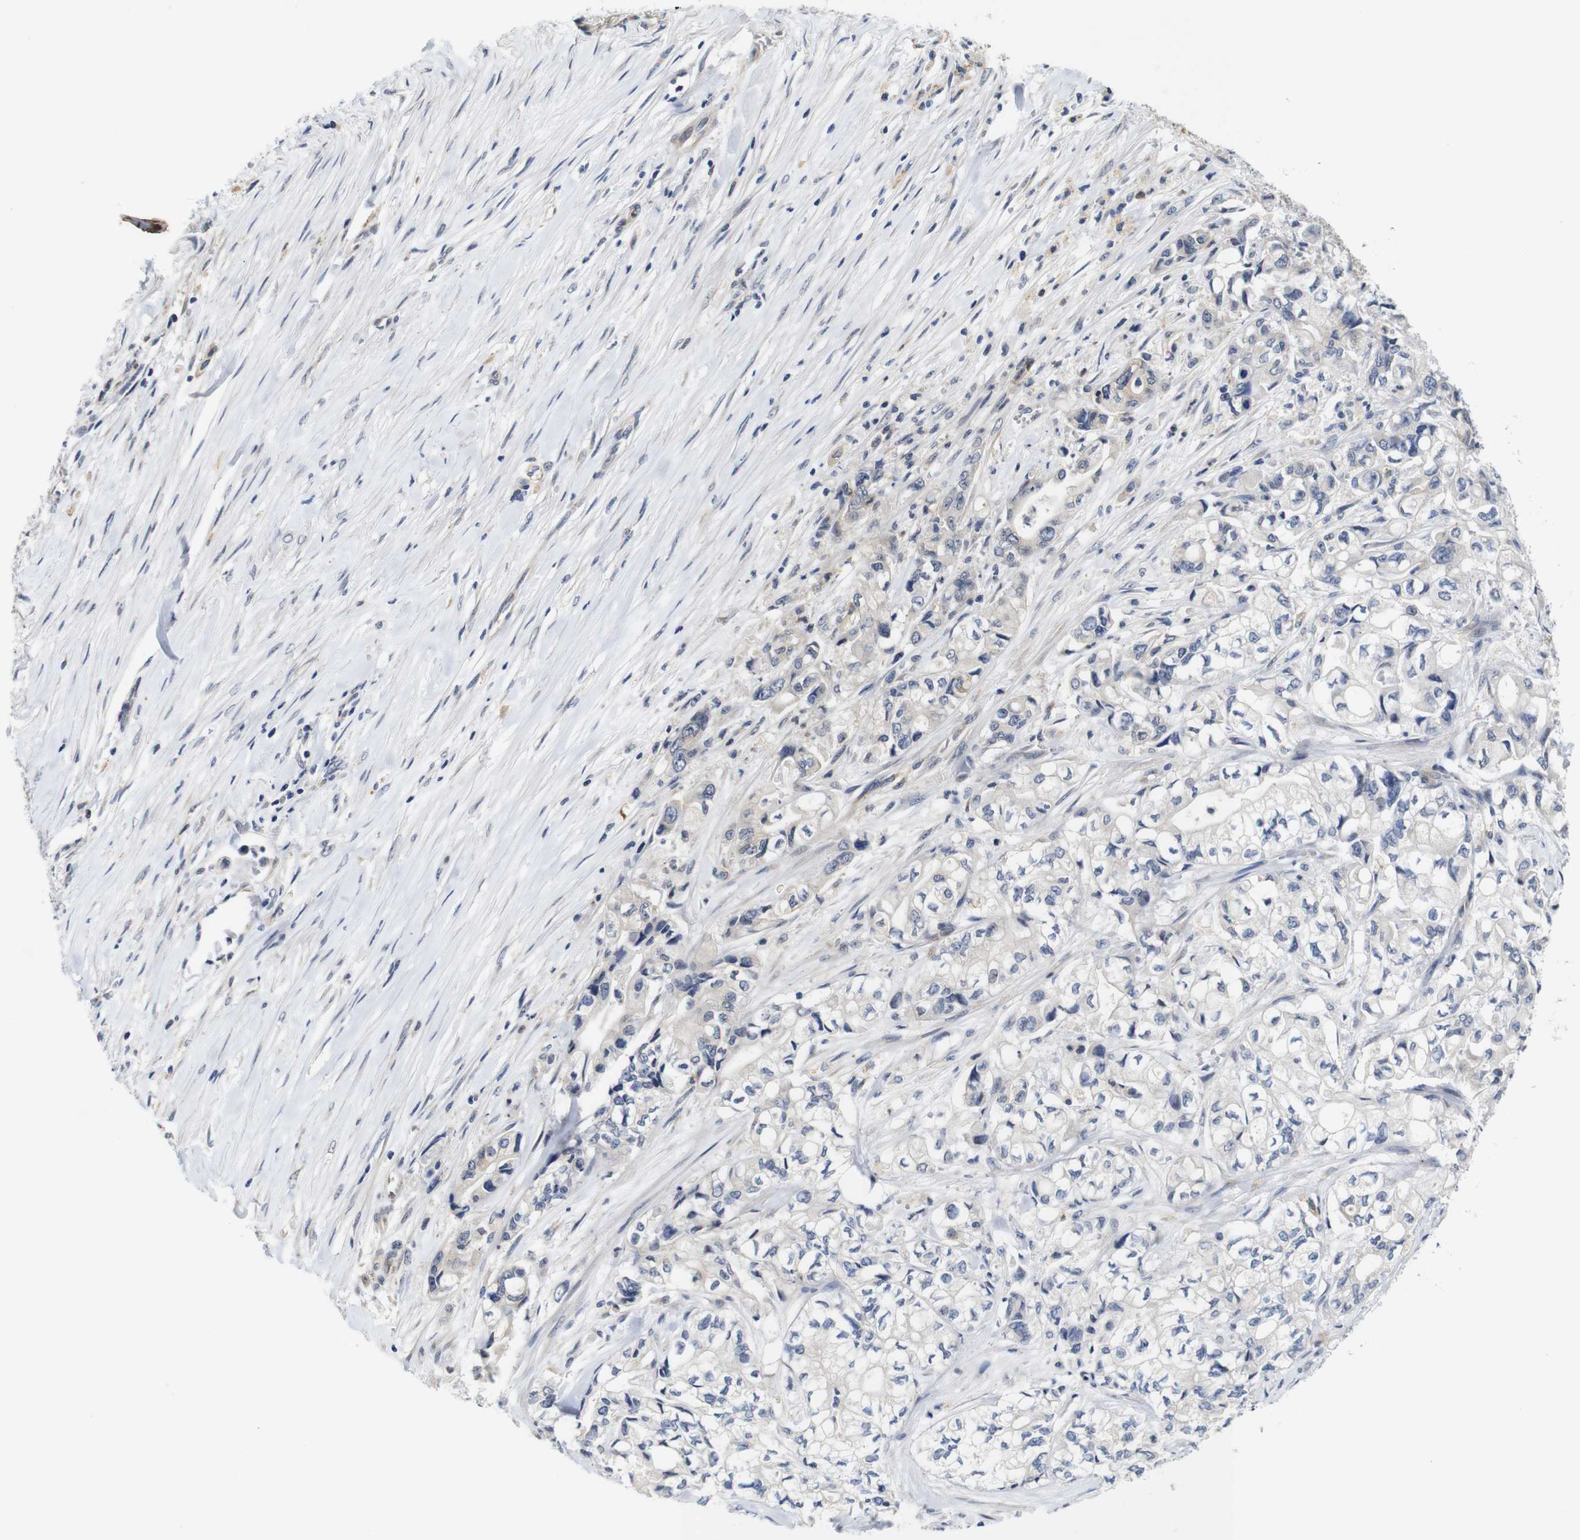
{"staining": {"intensity": "negative", "quantity": "none", "location": "none"}, "tissue": "pancreatic cancer", "cell_type": "Tumor cells", "image_type": "cancer", "snomed": [{"axis": "morphology", "description": "Adenocarcinoma, NOS"}, {"axis": "topography", "description": "Pancreas"}], "caption": "Histopathology image shows no protein expression in tumor cells of adenocarcinoma (pancreatic) tissue. The staining is performed using DAB (3,3'-diaminobenzidine) brown chromogen with nuclei counter-stained in using hematoxylin.", "gene": "FURIN", "patient": {"sex": "male", "age": 79}}